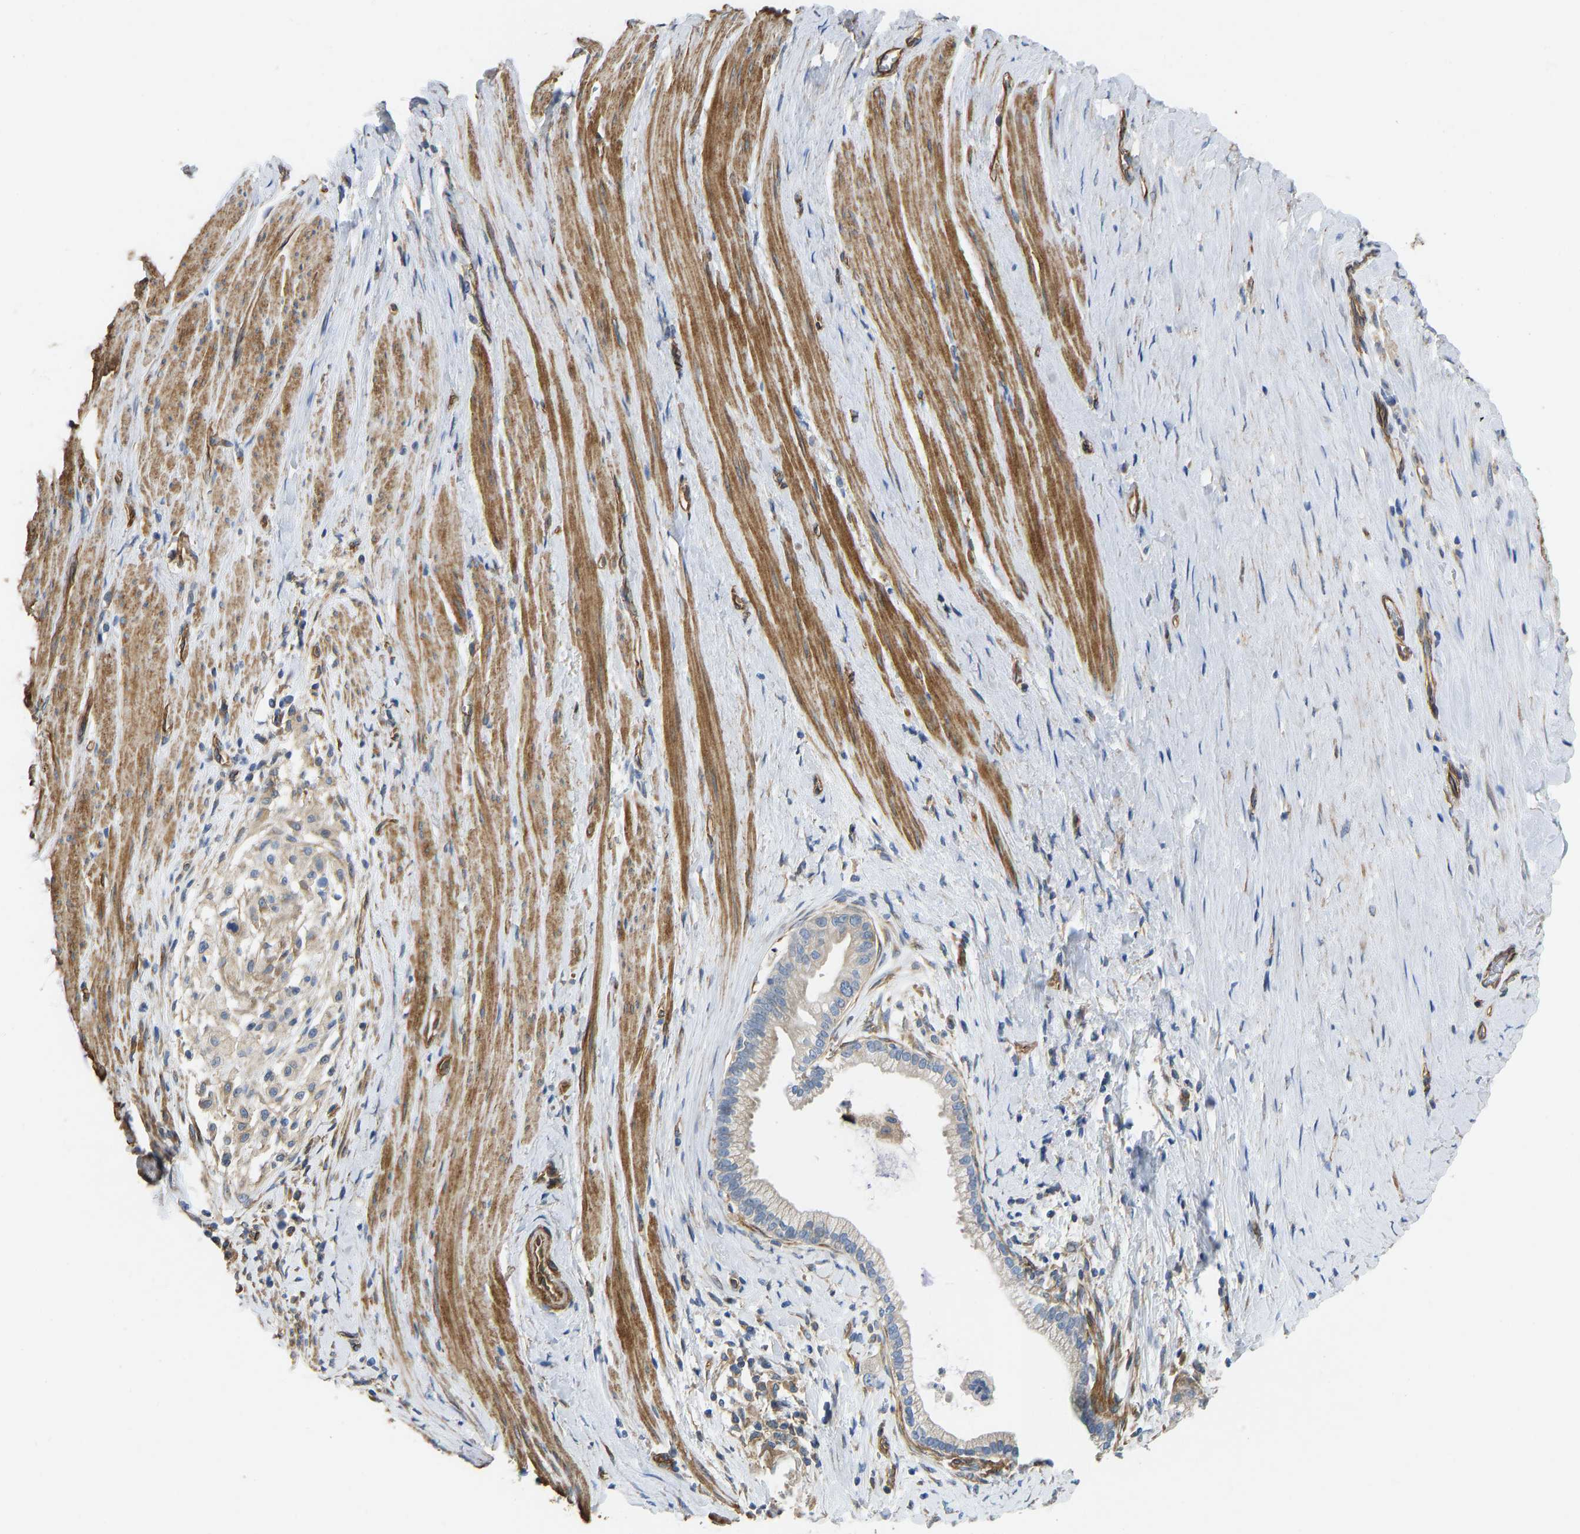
{"staining": {"intensity": "weak", "quantity": "25%-75%", "location": "cytoplasmic/membranous"}, "tissue": "pancreatic cancer", "cell_type": "Tumor cells", "image_type": "cancer", "snomed": [{"axis": "morphology", "description": "Adenocarcinoma, NOS"}, {"axis": "topography", "description": "Pancreas"}], "caption": "High-magnification brightfield microscopy of adenocarcinoma (pancreatic) stained with DAB (brown) and counterstained with hematoxylin (blue). tumor cells exhibit weak cytoplasmic/membranous staining is present in about25%-75% of cells. (DAB = brown stain, brightfield microscopy at high magnification).", "gene": "ELMO2", "patient": {"sex": "male", "age": 69}}